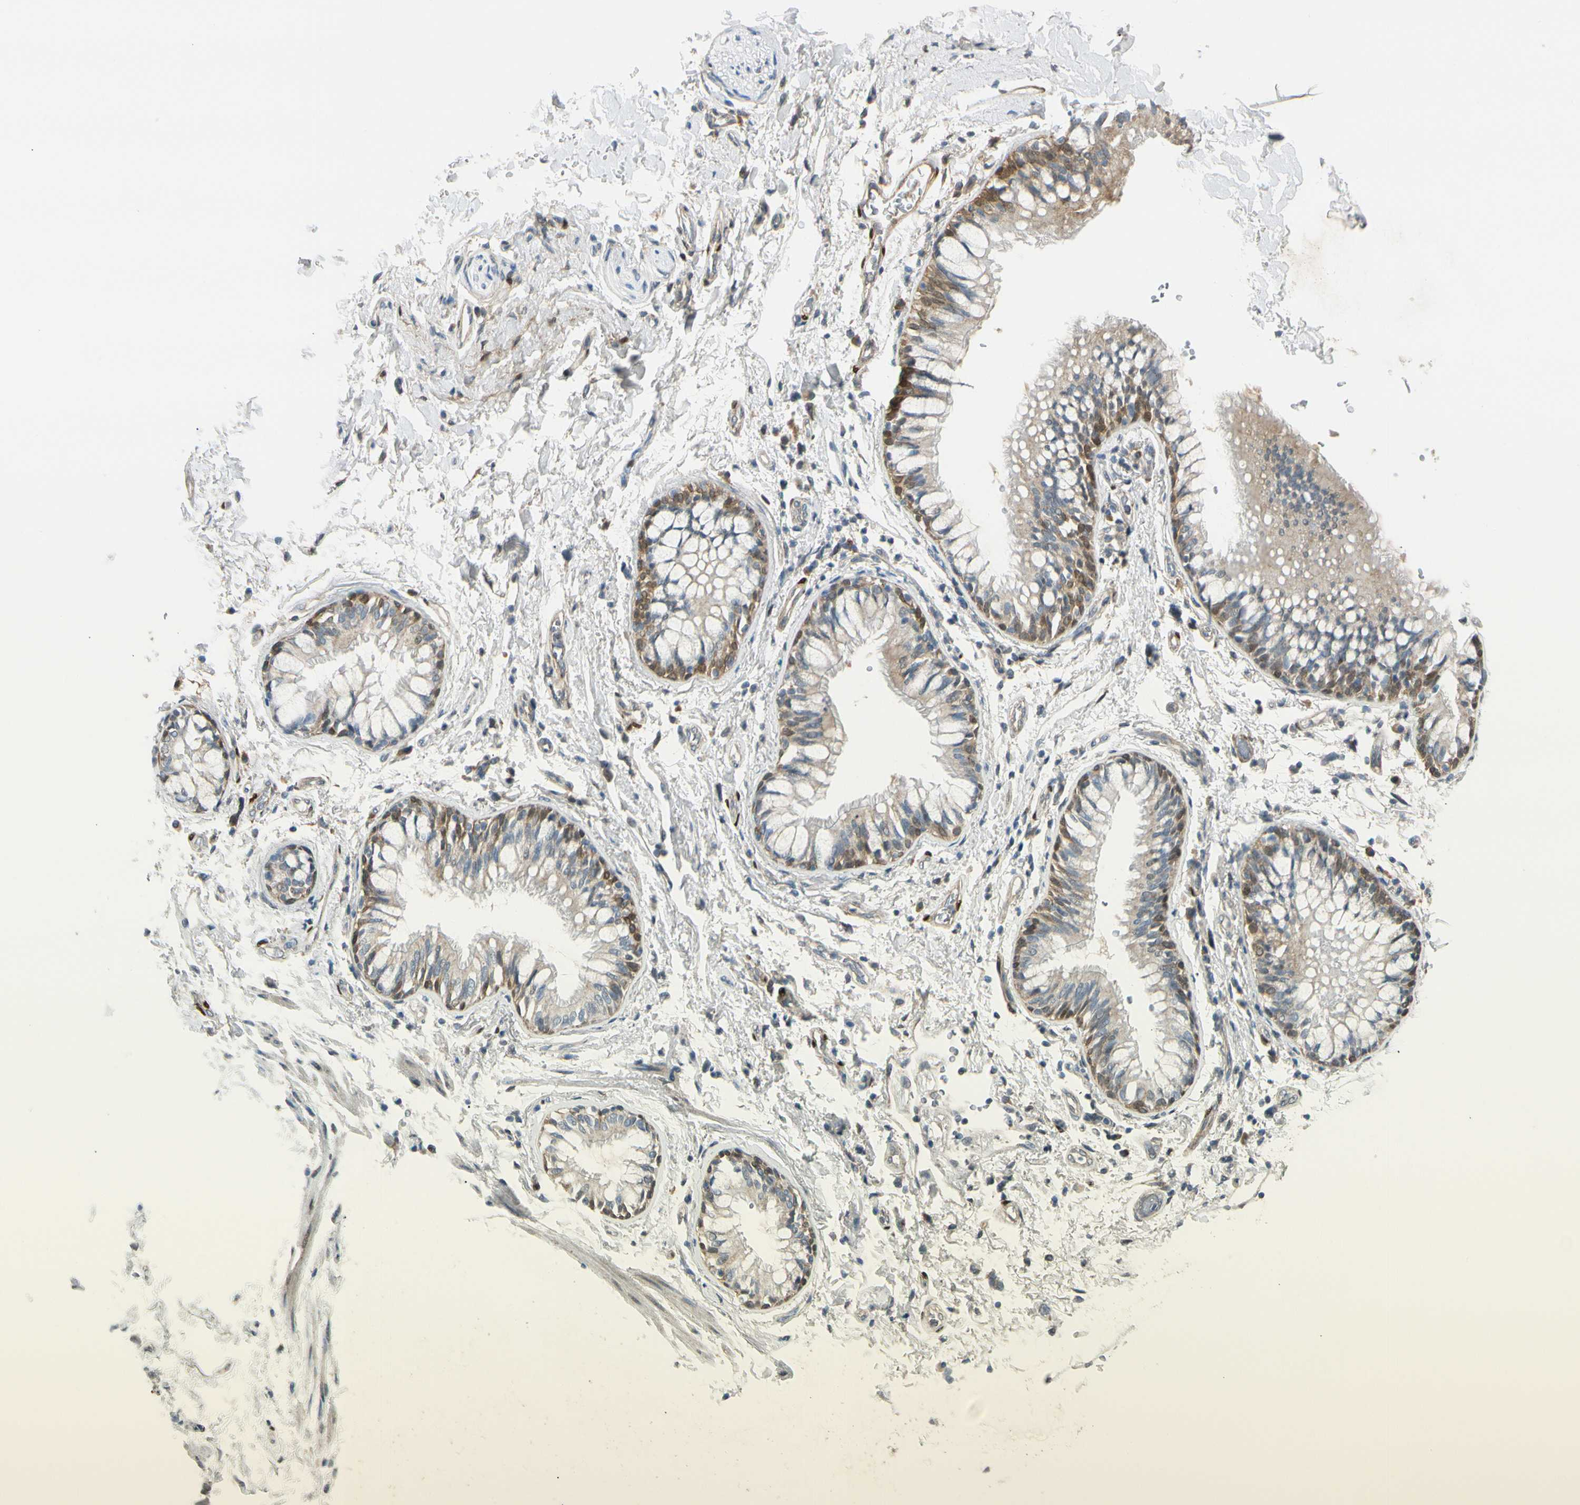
{"staining": {"intensity": "negative", "quantity": "none", "location": "none"}, "tissue": "adipose tissue", "cell_type": "Adipocytes", "image_type": "normal", "snomed": [{"axis": "morphology", "description": "Normal tissue, NOS"}, {"axis": "topography", "description": "Cartilage tissue"}, {"axis": "topography", "description": "Bronchus"}], "caption": "Immunohistochemical staining of normal adipose tissue displays no significant staining in adipocytes.", "gene": "FHL2", "patient": {"sex": "female", "age": 73}}